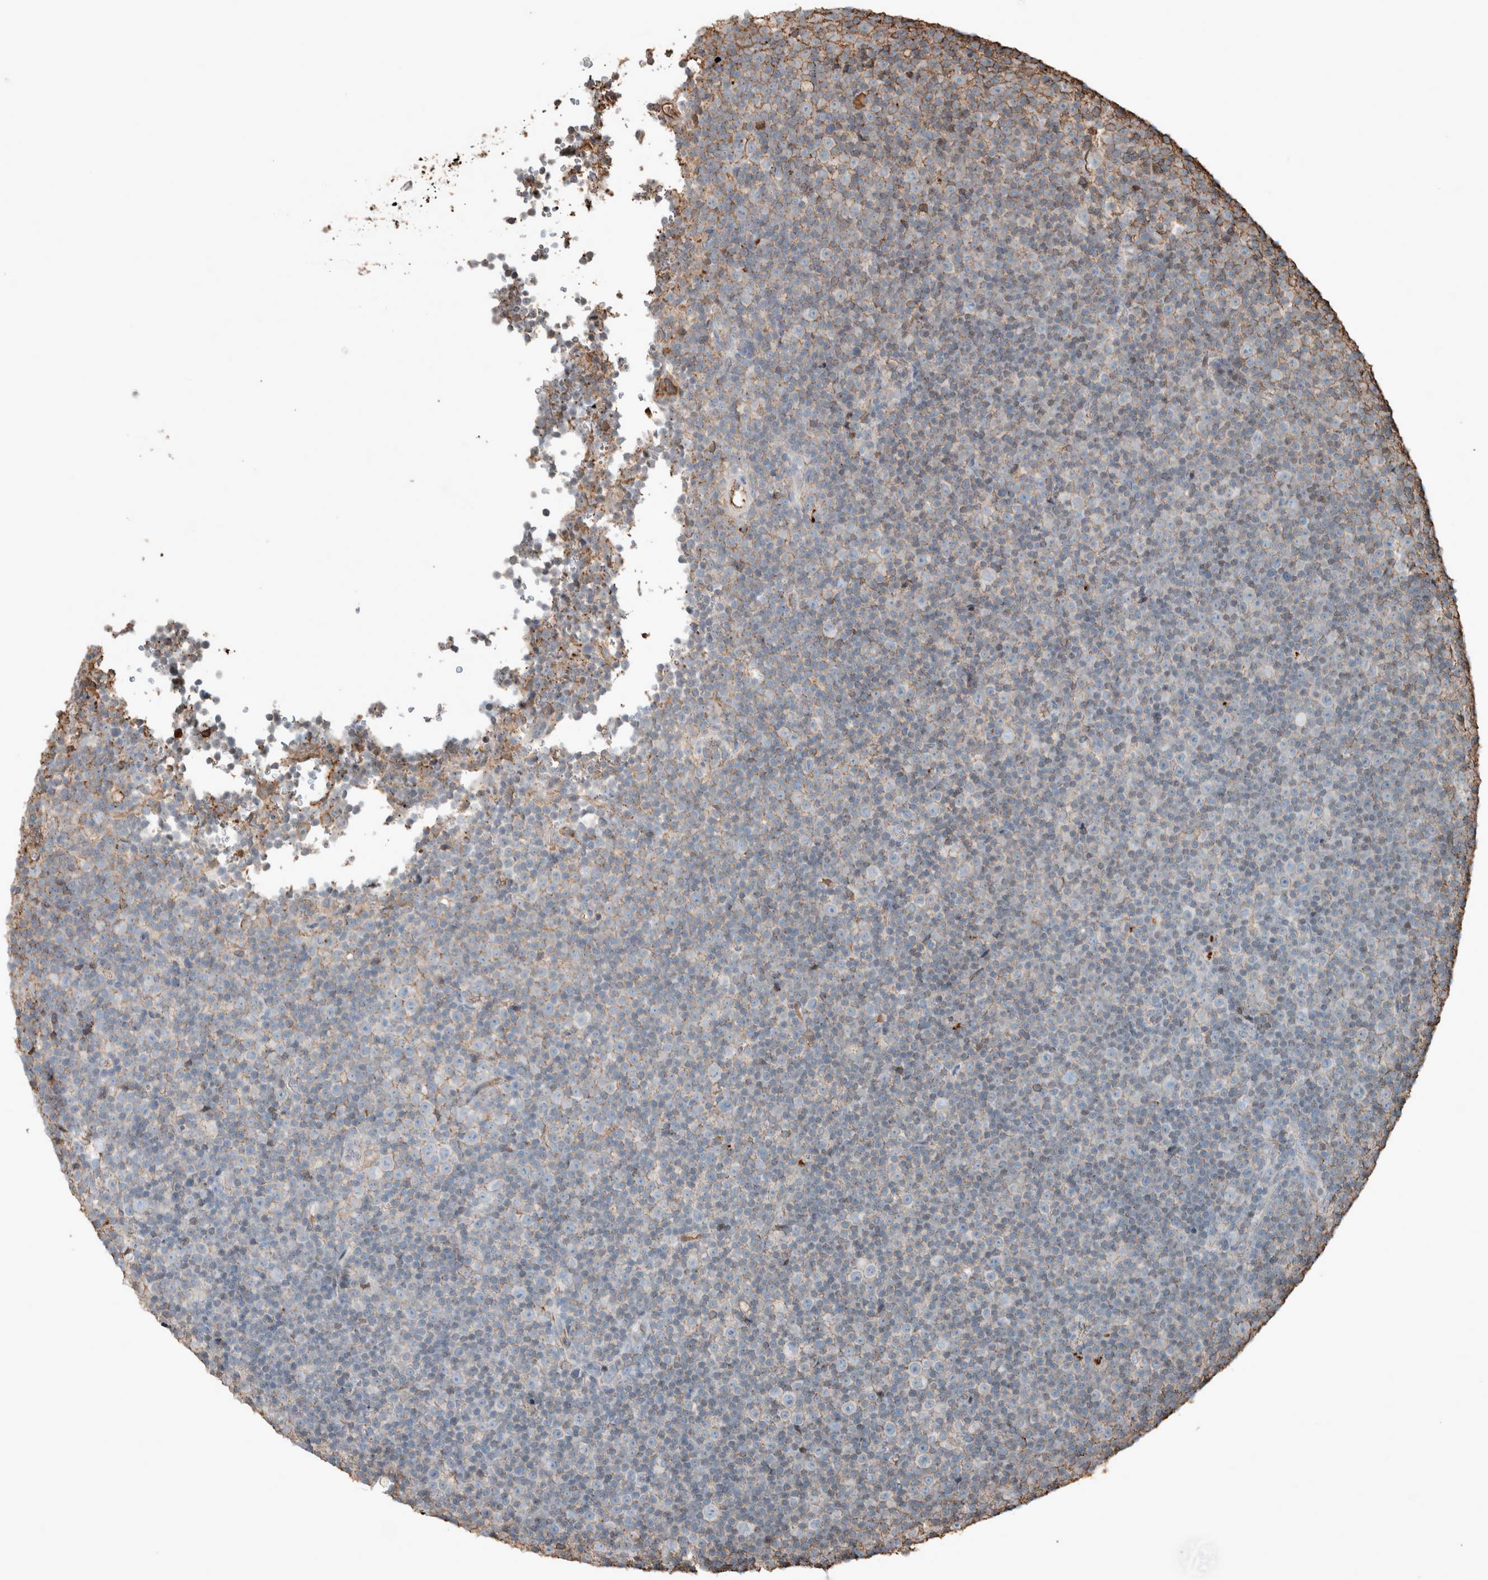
{"staining": {"intensity": "negative", "quantity": "none", "location": "none"}, "tissue": "lymphoma", "cell_type": "Tumor cells", "image_type": "cancer", "snomed": [{"axis": "morphology", "description": "Malignant lymphoma, non-Hodgkin's type, Low grade"}, {"axis": "topography", "description": "Lymph node"}], "caption": "IHC histopathology image of neoplastic tissue: human lymphoma stained with DAB (3,3'-diaminobenzidine) exhibits no significant protein expression in tumor cells. Nuclei are stained in blue.", "gene": "USP34", "patient": {"sex": "female", "age": 67}}